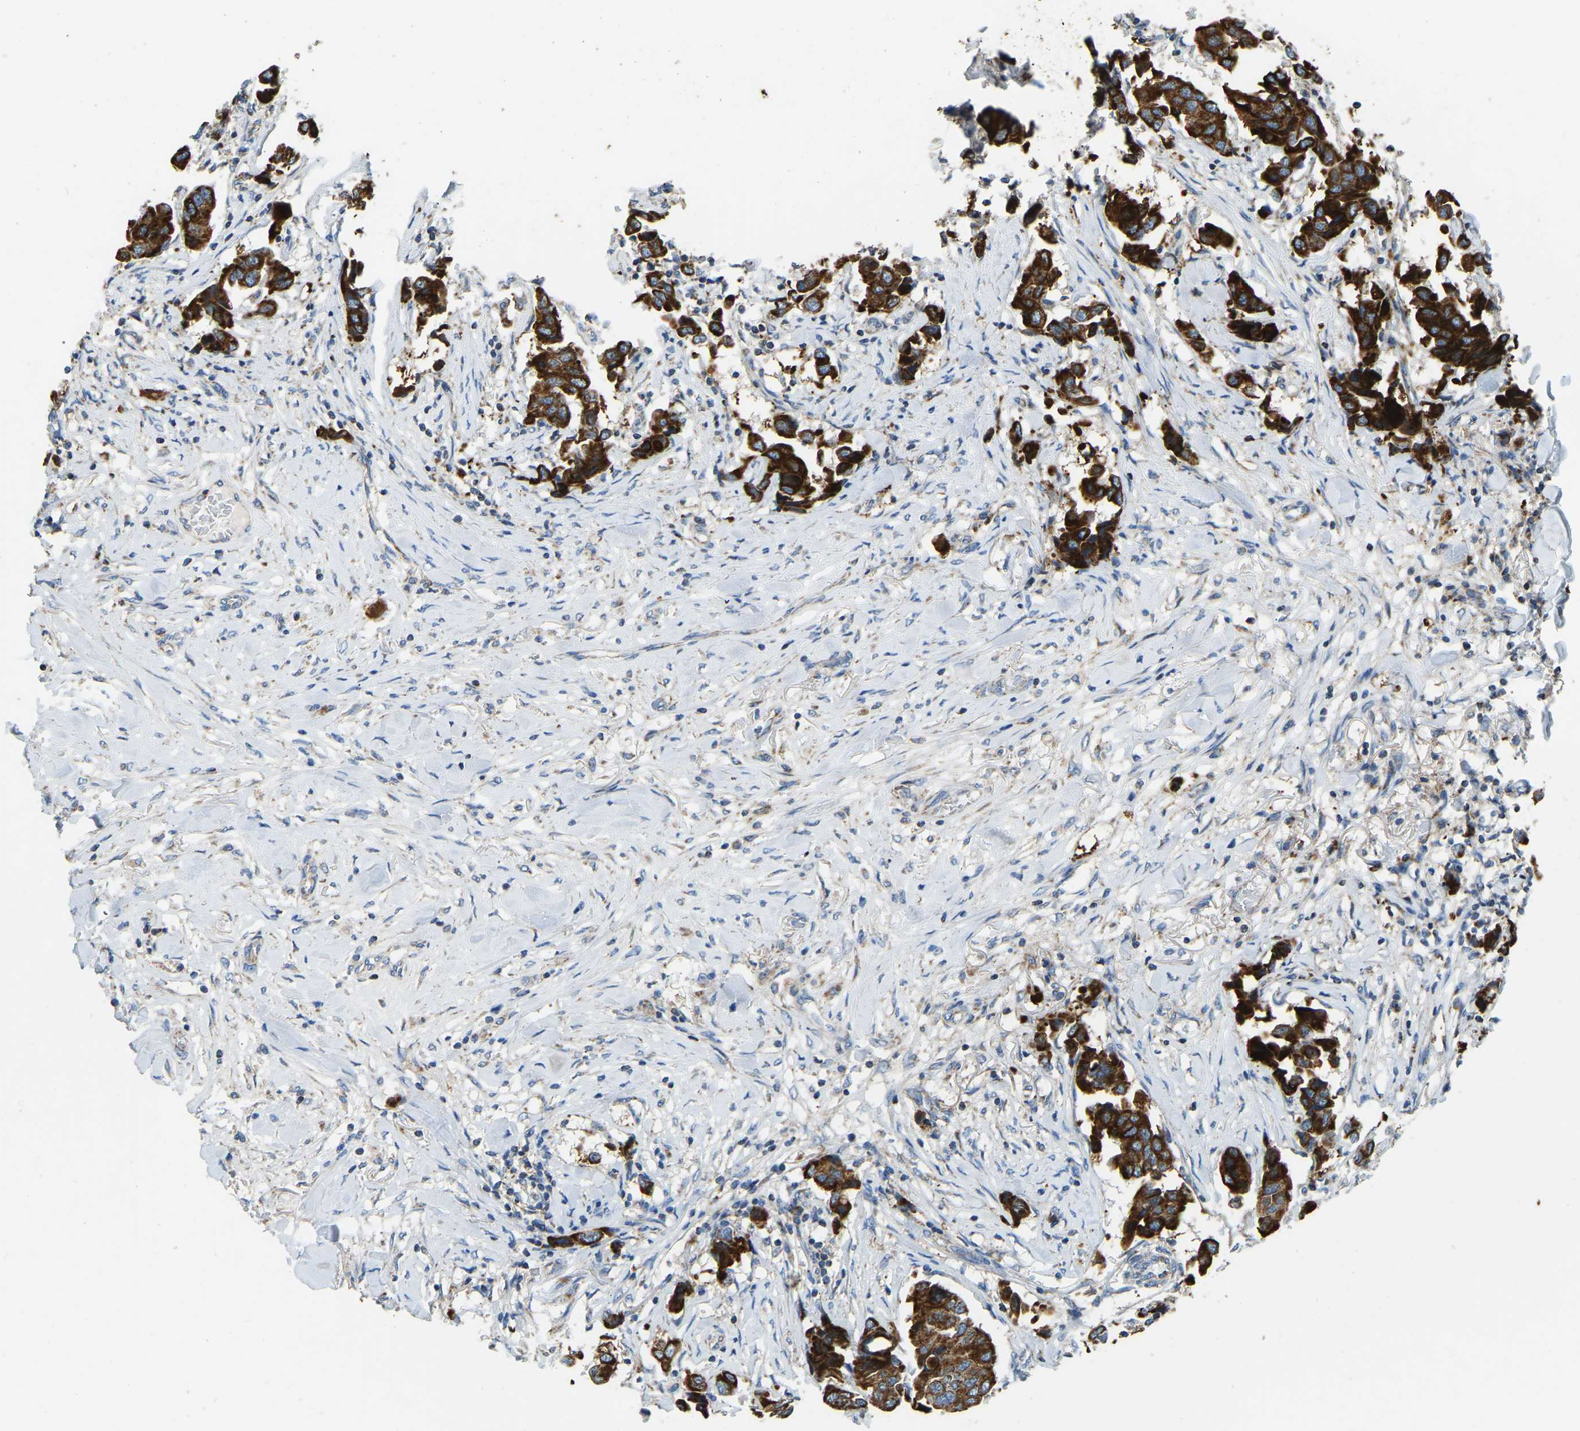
{"staining": {"intensity": "strong", "quantity": ">75%", "location": "cytoplasmic/membranous"}, "tissue": "breast cancer", "cell_type": "Tumor cells", "image_type": "cancer", "snomed": [{"axis": "morphology", "description": "Duct carcinoma"}, {"axis": "topography", "description": "Breast"}], "caption": "This histopathology image displays IHC staining of intraductal carcinoma (breast), with high strong cytoplasmic/membranous positivity in approximately >75% of tumor cells.", "gene": "ZNF200", "patient": {"sex": "female", "age": 80}}